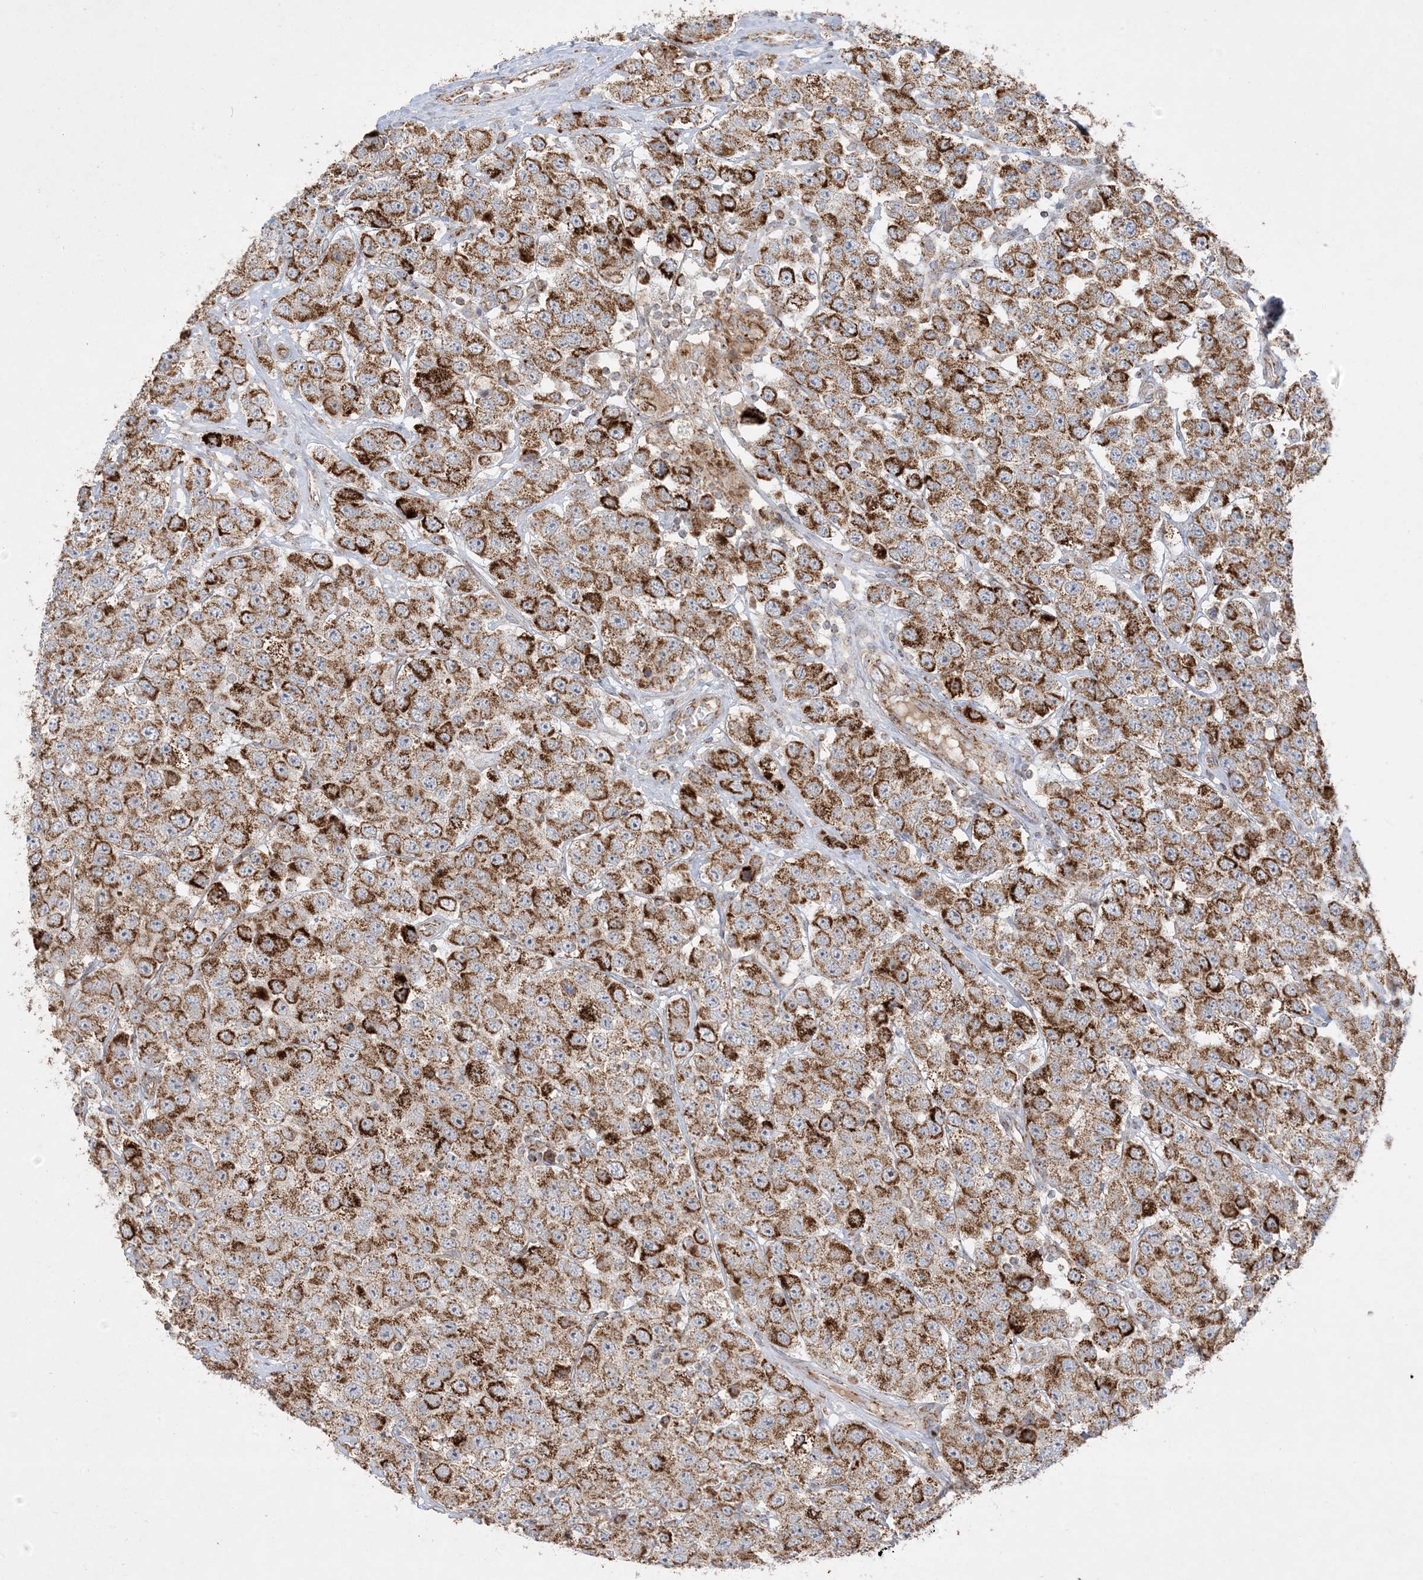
{"staining": {"intensity": "strong", "quantity": ">75%", "location": "cytoplasmic/membranous"}, "tissue": "testis cancer", "cell_type": "Tumor cells", "image_type": "cancer", "snomed": [{"axis": "morphology", "description": "Seminoma, NOS"}, {"axis": "topography", "description": "Testis"}], "caption": "Seminoma (testis) tissue exhibits strong cytoplasmic/membranous staining in about >75% of tumor cells, visualized by immunohistochemistry.", "gene": "NDUFAF3", "patient": {"sex": "male", "age": 28}}